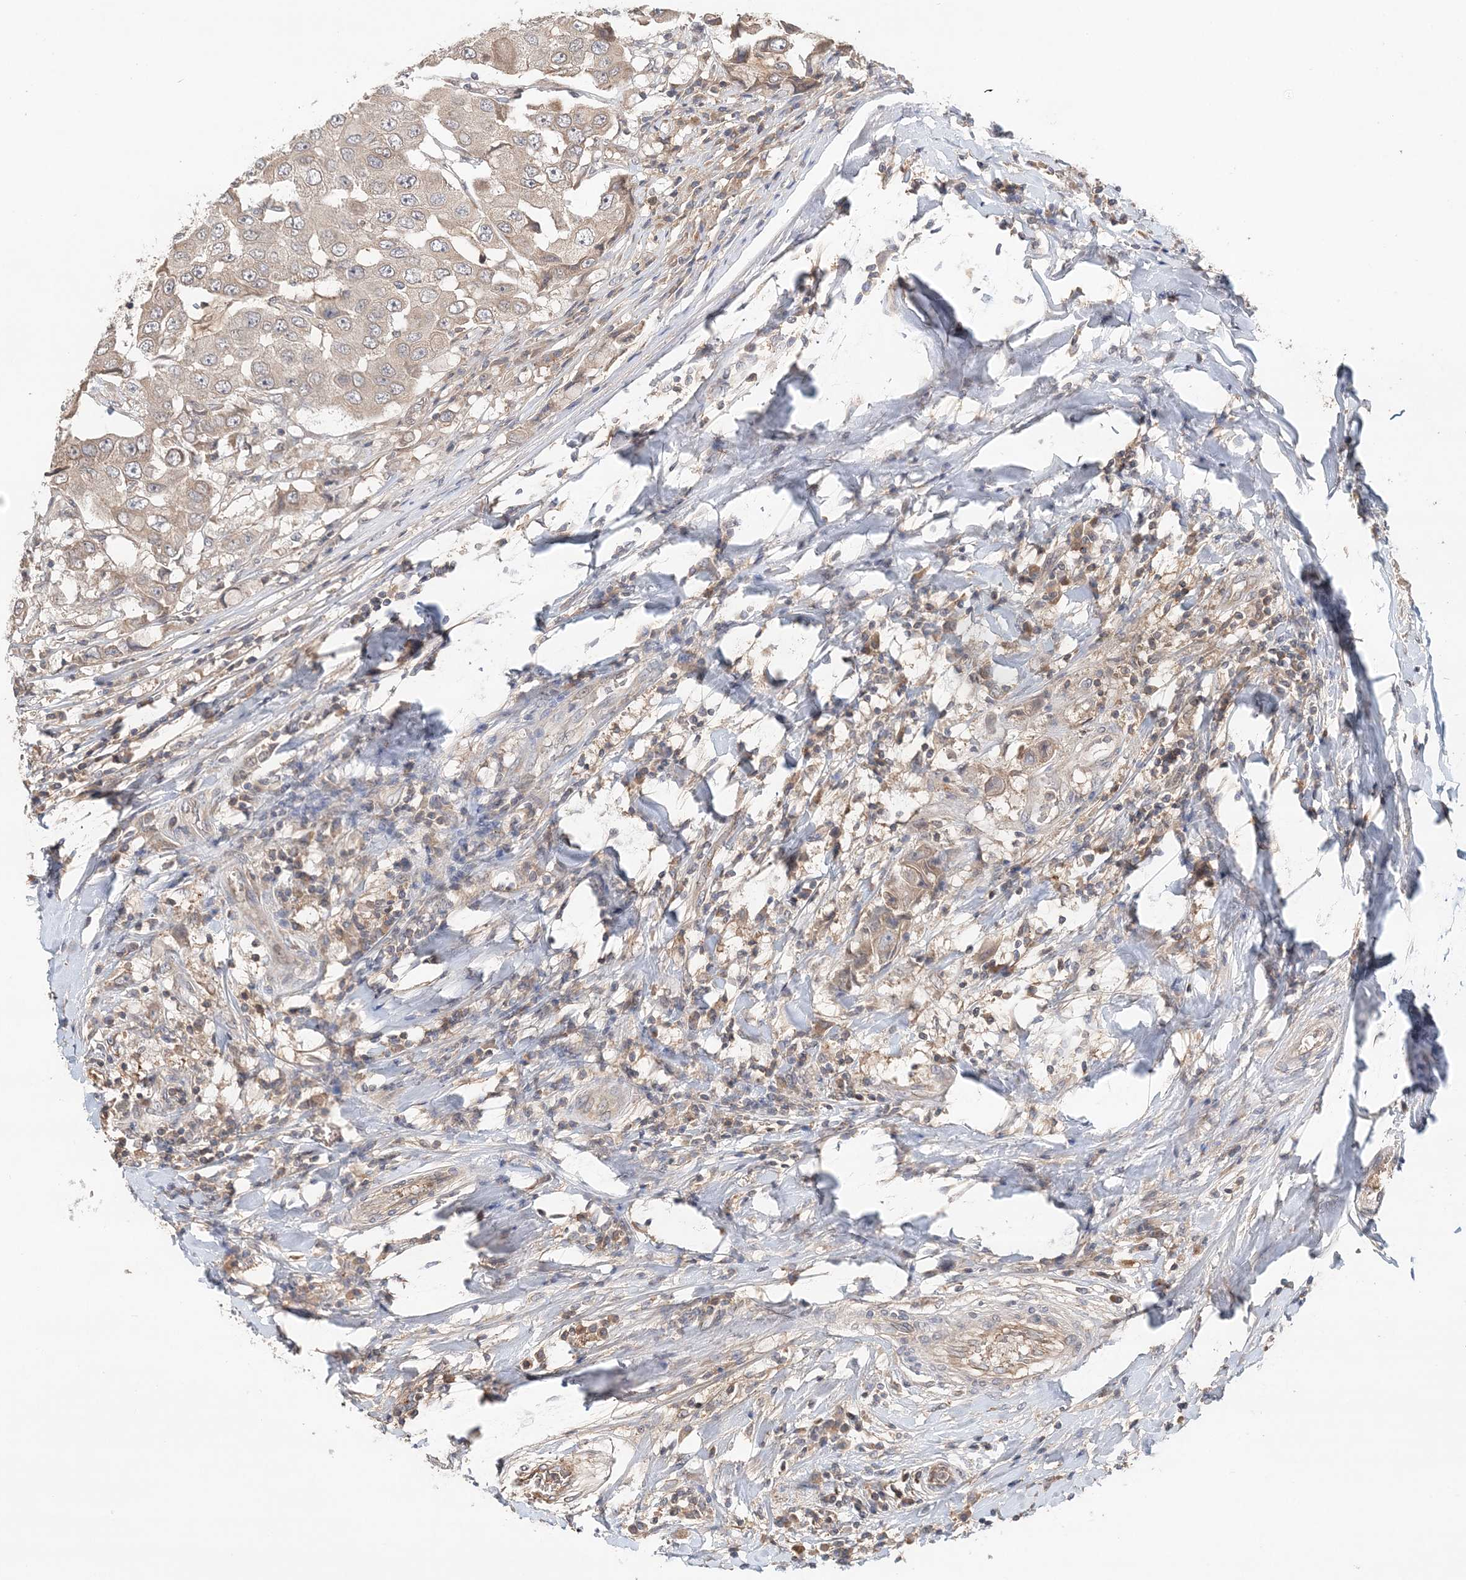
{"staining": {"intensity": "weak", "quantity": "<25%", "location": "cytoplasmic/membranous"}, "tissue": "breast cancer", "cell_type": "Tumor cells", "image_type": "cancer", "snomed": [{"axis": "morphology", "description": "Duct carcinoma"}, {"axis": "topography", "description": "Breast"}], "caption": "This is an immunohistochemistry (IHC) photomicrograph of human intraductal carcinoma (breast). There is no expression in tumor cells.", "gene": "SYCP3", "patient": {"sex": "female", "age": 27}}